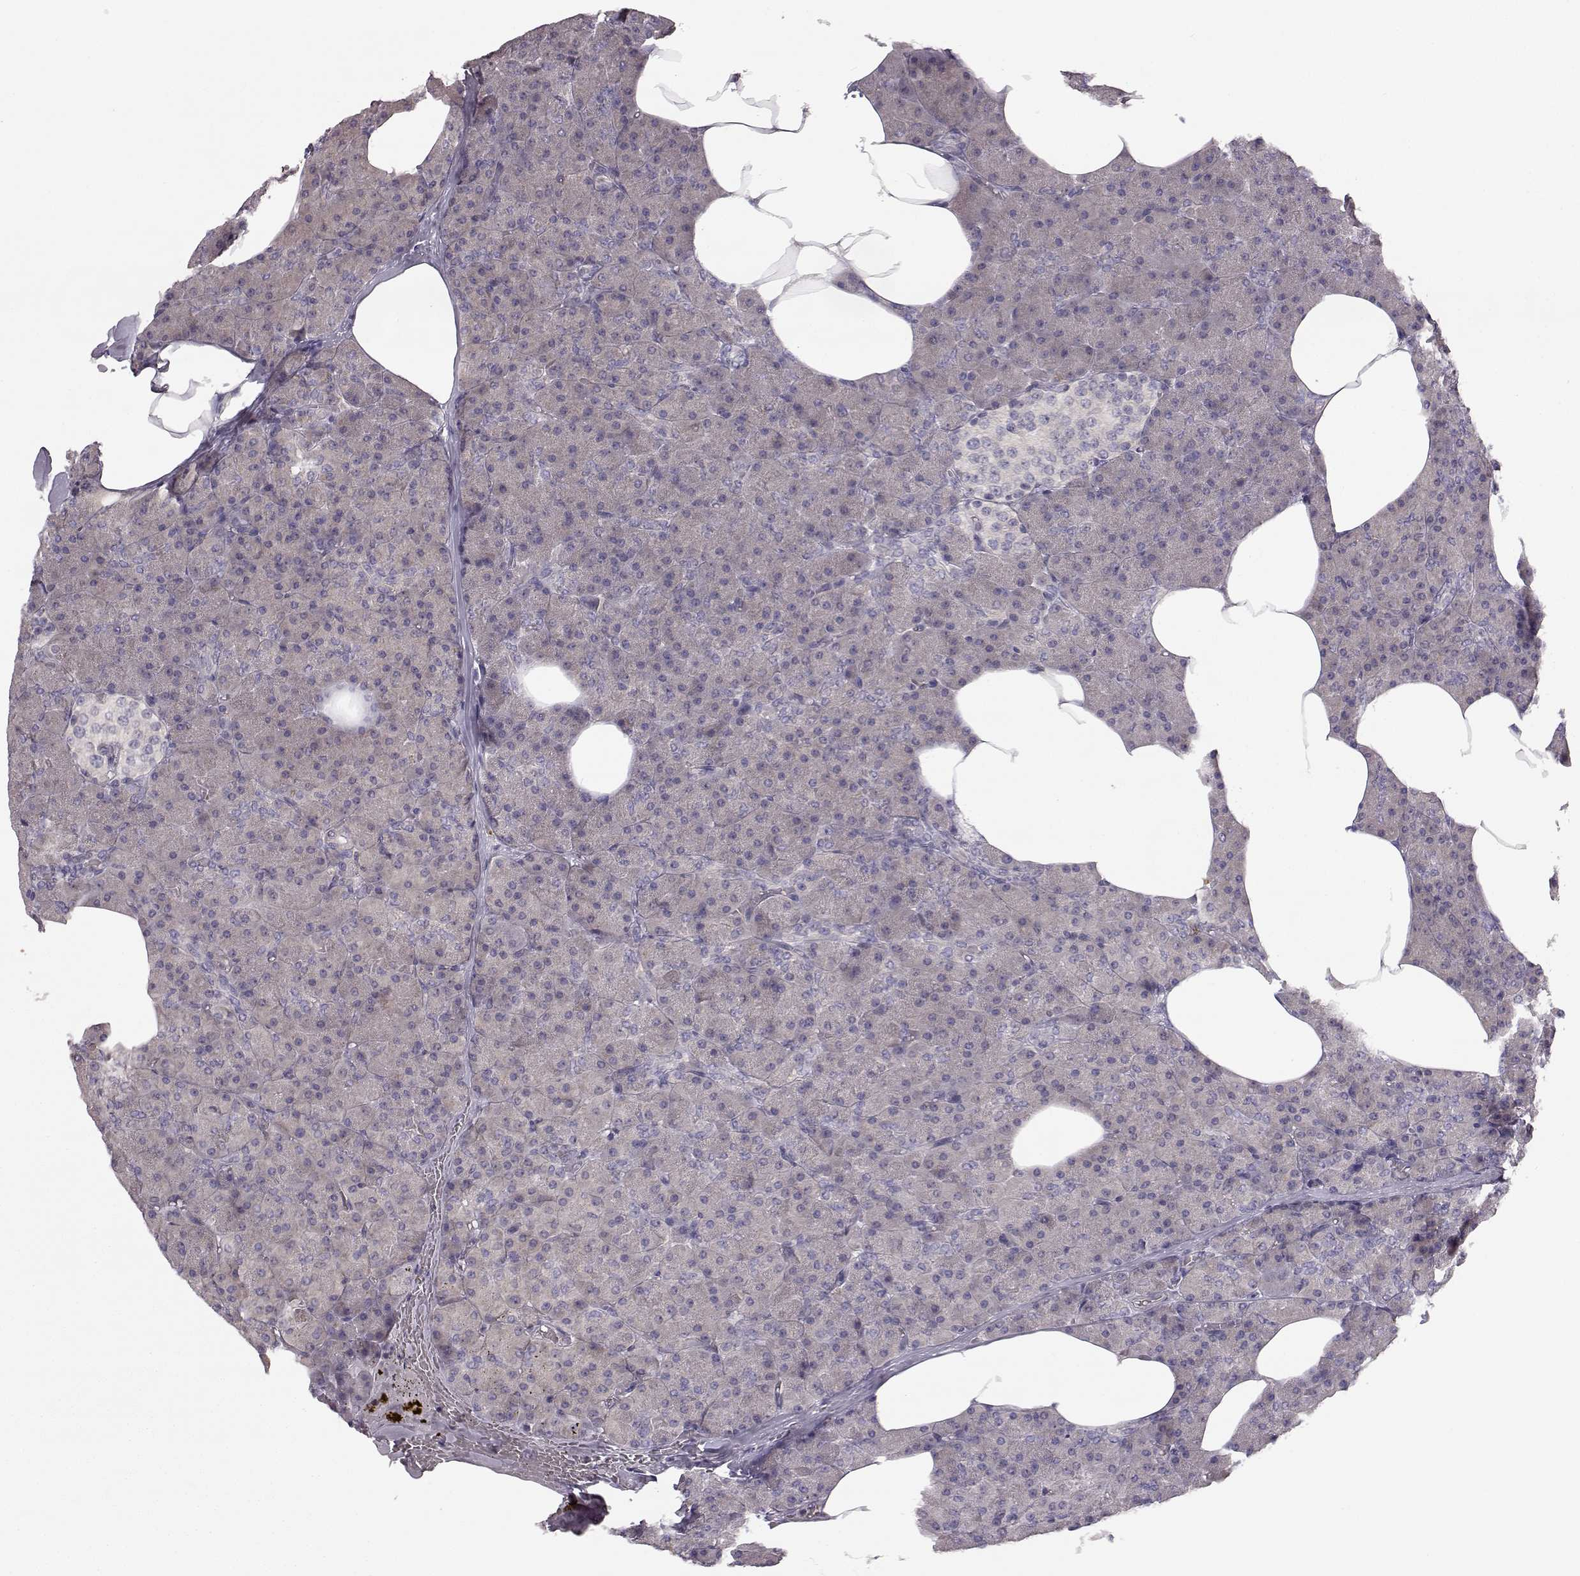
{"staining": {"intensity": "negative", "quantity": "none", "location": "none"}, "tissue": "pancreas", "cell_type": "Exocrine glandular cells", "image_type": "normal", "snomed": [{"axis": "morphology", "description": "Normal tissue, NOS"}, {"axis": "topography", "description": "Pancreas"}], "caption": "Protein analysis of benign pancreas displays no significant staining in exocrine glandular cells.", "gene": "SPAG17", "patient": {"sex": "female", "age": 45}}